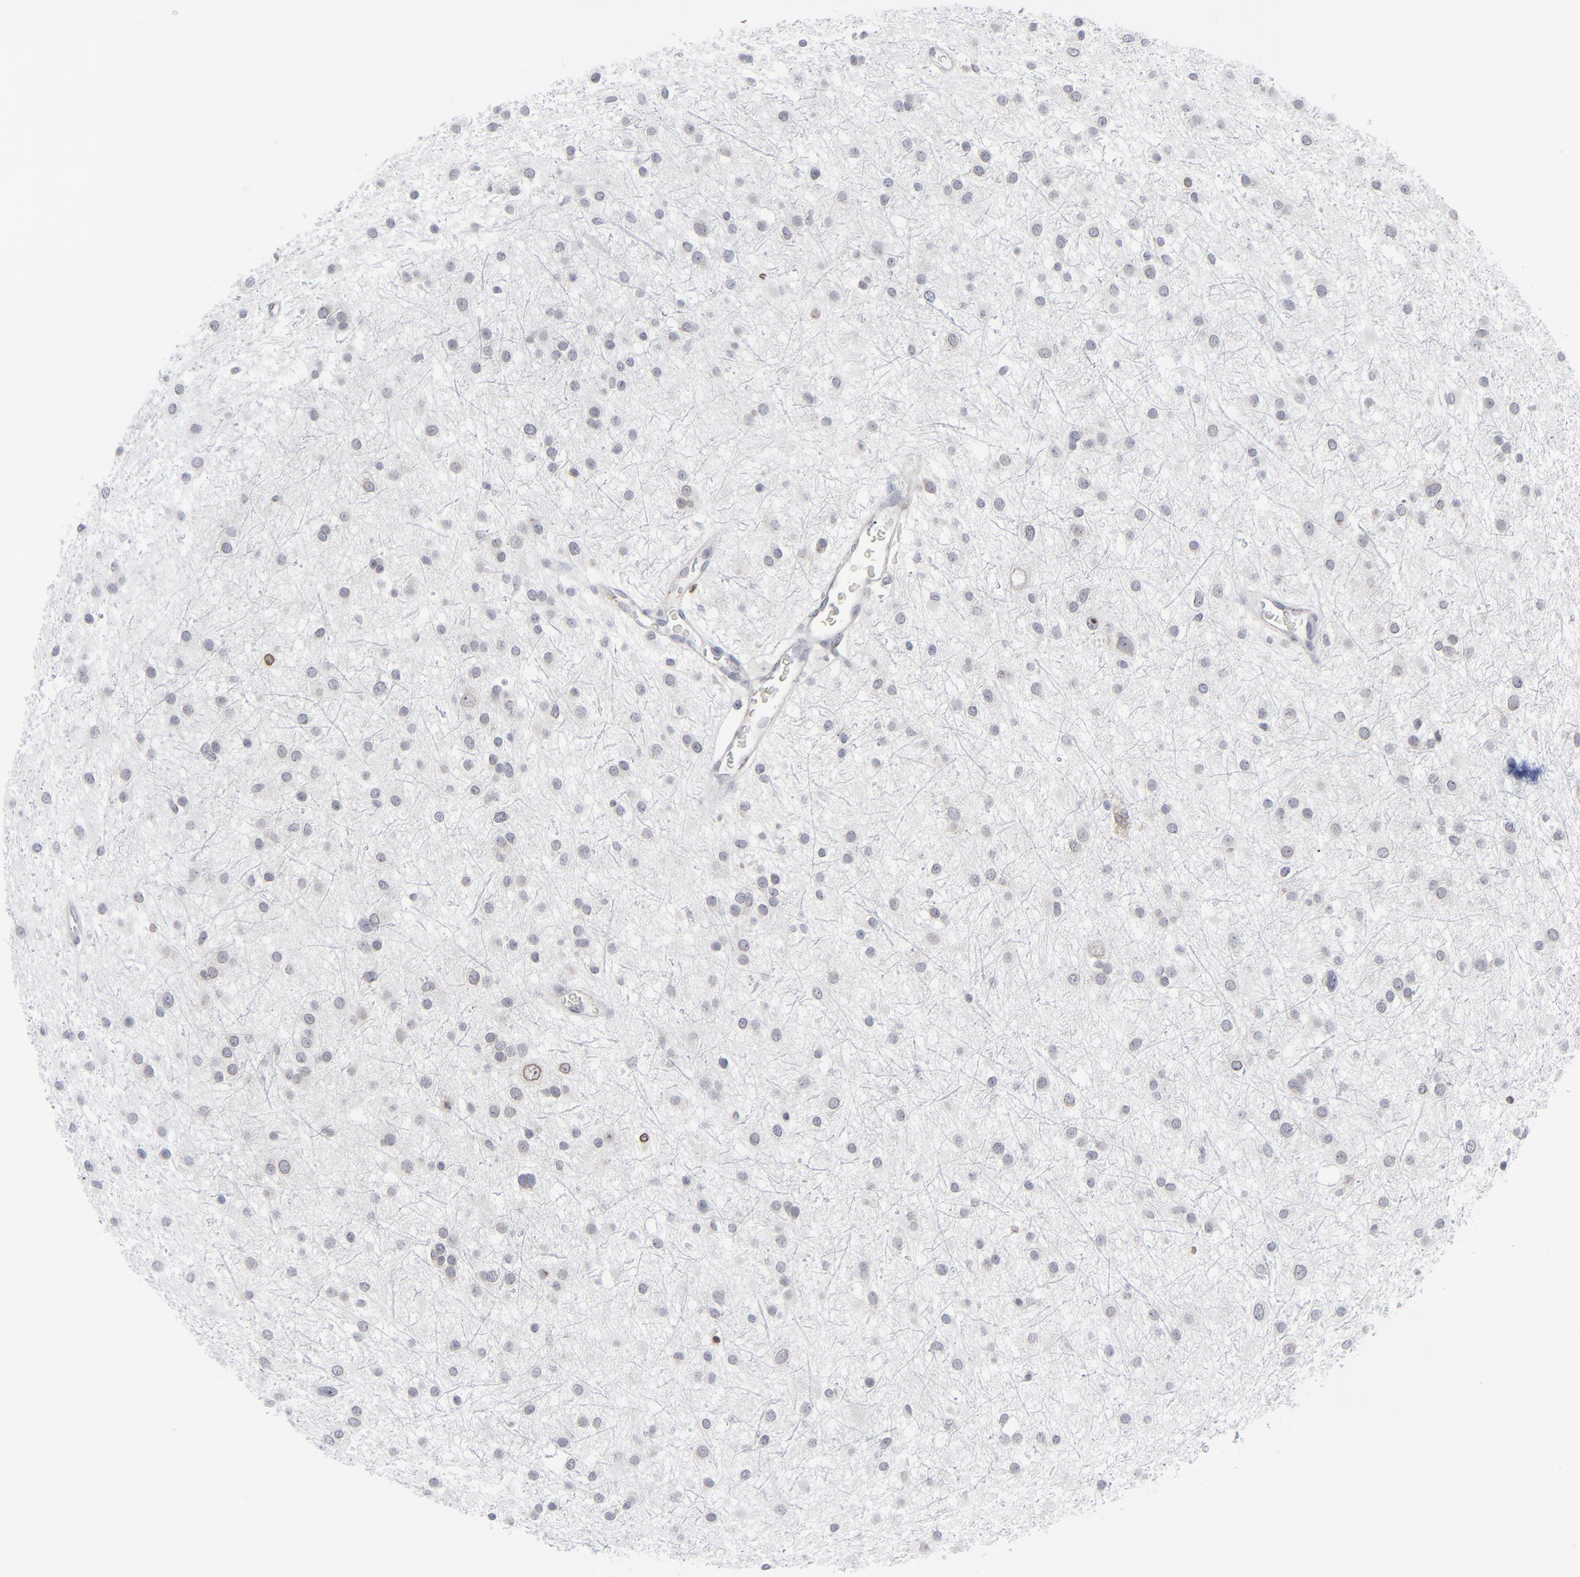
{"staining": {"intensity": "negative", "quantity": "none", "location": "none"}, "tissue": "glioma", "cell_type": "Tumor cells", "image_type": "cancer", "snomed": [{"axis": "morphology", "description": "Glioma, malignant, Low grade"}, {"axis": "topography", "description": "Brain"}], "caption": "An IHC image of malignant glioma (low-grade) is shown. There is no staining in tumor cells of malignant glioma (low-grade).", "gene": "NUP88", "patient": {"sex": "female", "age": 36}}